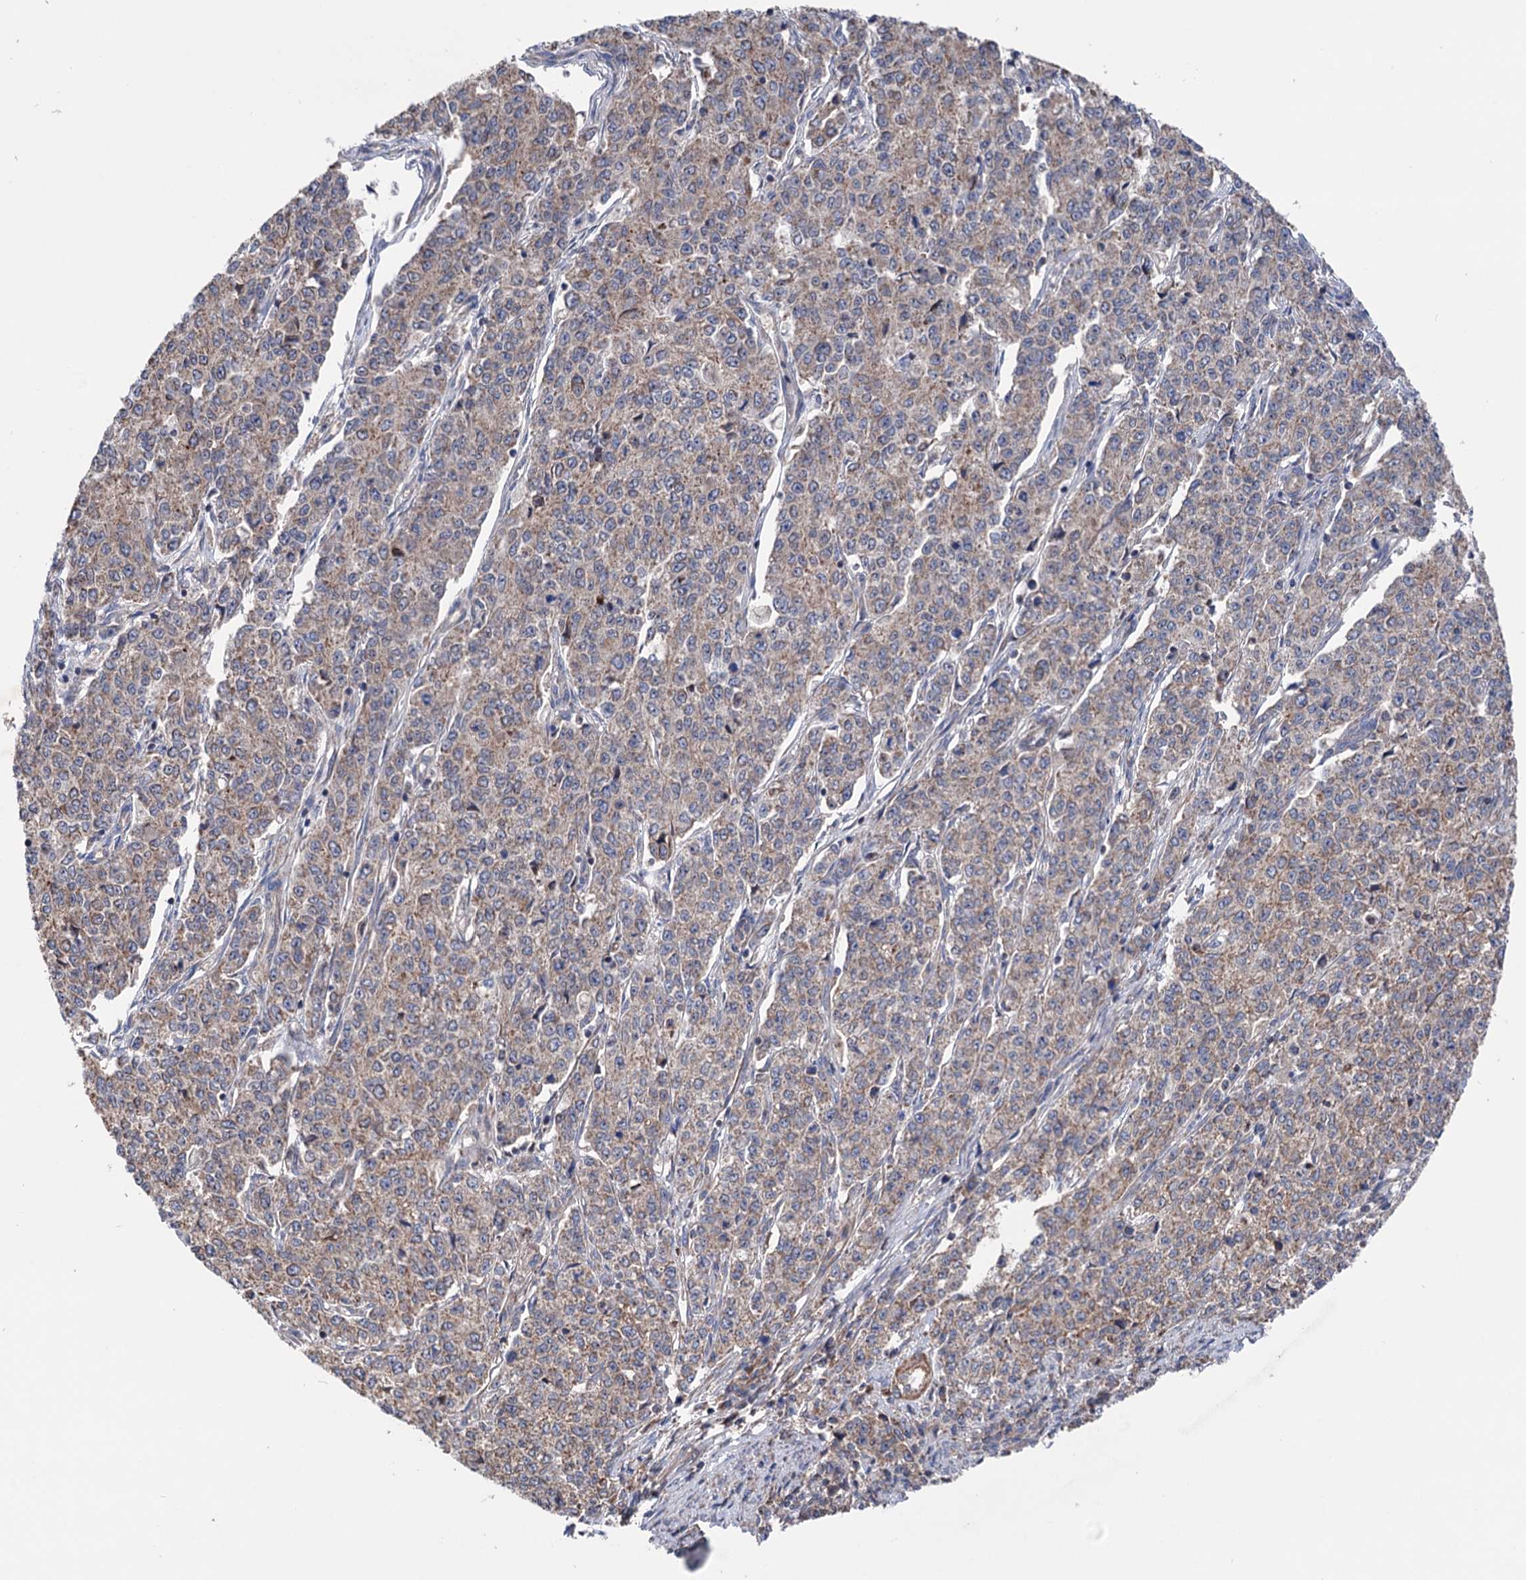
{"staining": {"intensity": "weak", "quantity": ">75%", "location": "cytoplasmic/membranous"}, "tissue": "endometrial cancer", "cell_type": "Tumor cells", "image_type": "cancer", "snomed": [{"axis": "morphology", "description": "Adenocarcinoma, NOS"}, {"axis": "topography", "description": "Endometrium"}], "caption": "The immunohistochemical stain labels weak cytoplasmic/membranous staining in tumor cells of endometrial adenocarcinoma tissue. (IHC, brightfield microscopy, high magnification).", "gene": "SUCLA2", "patient": {"sex": "female", "age": 50}}